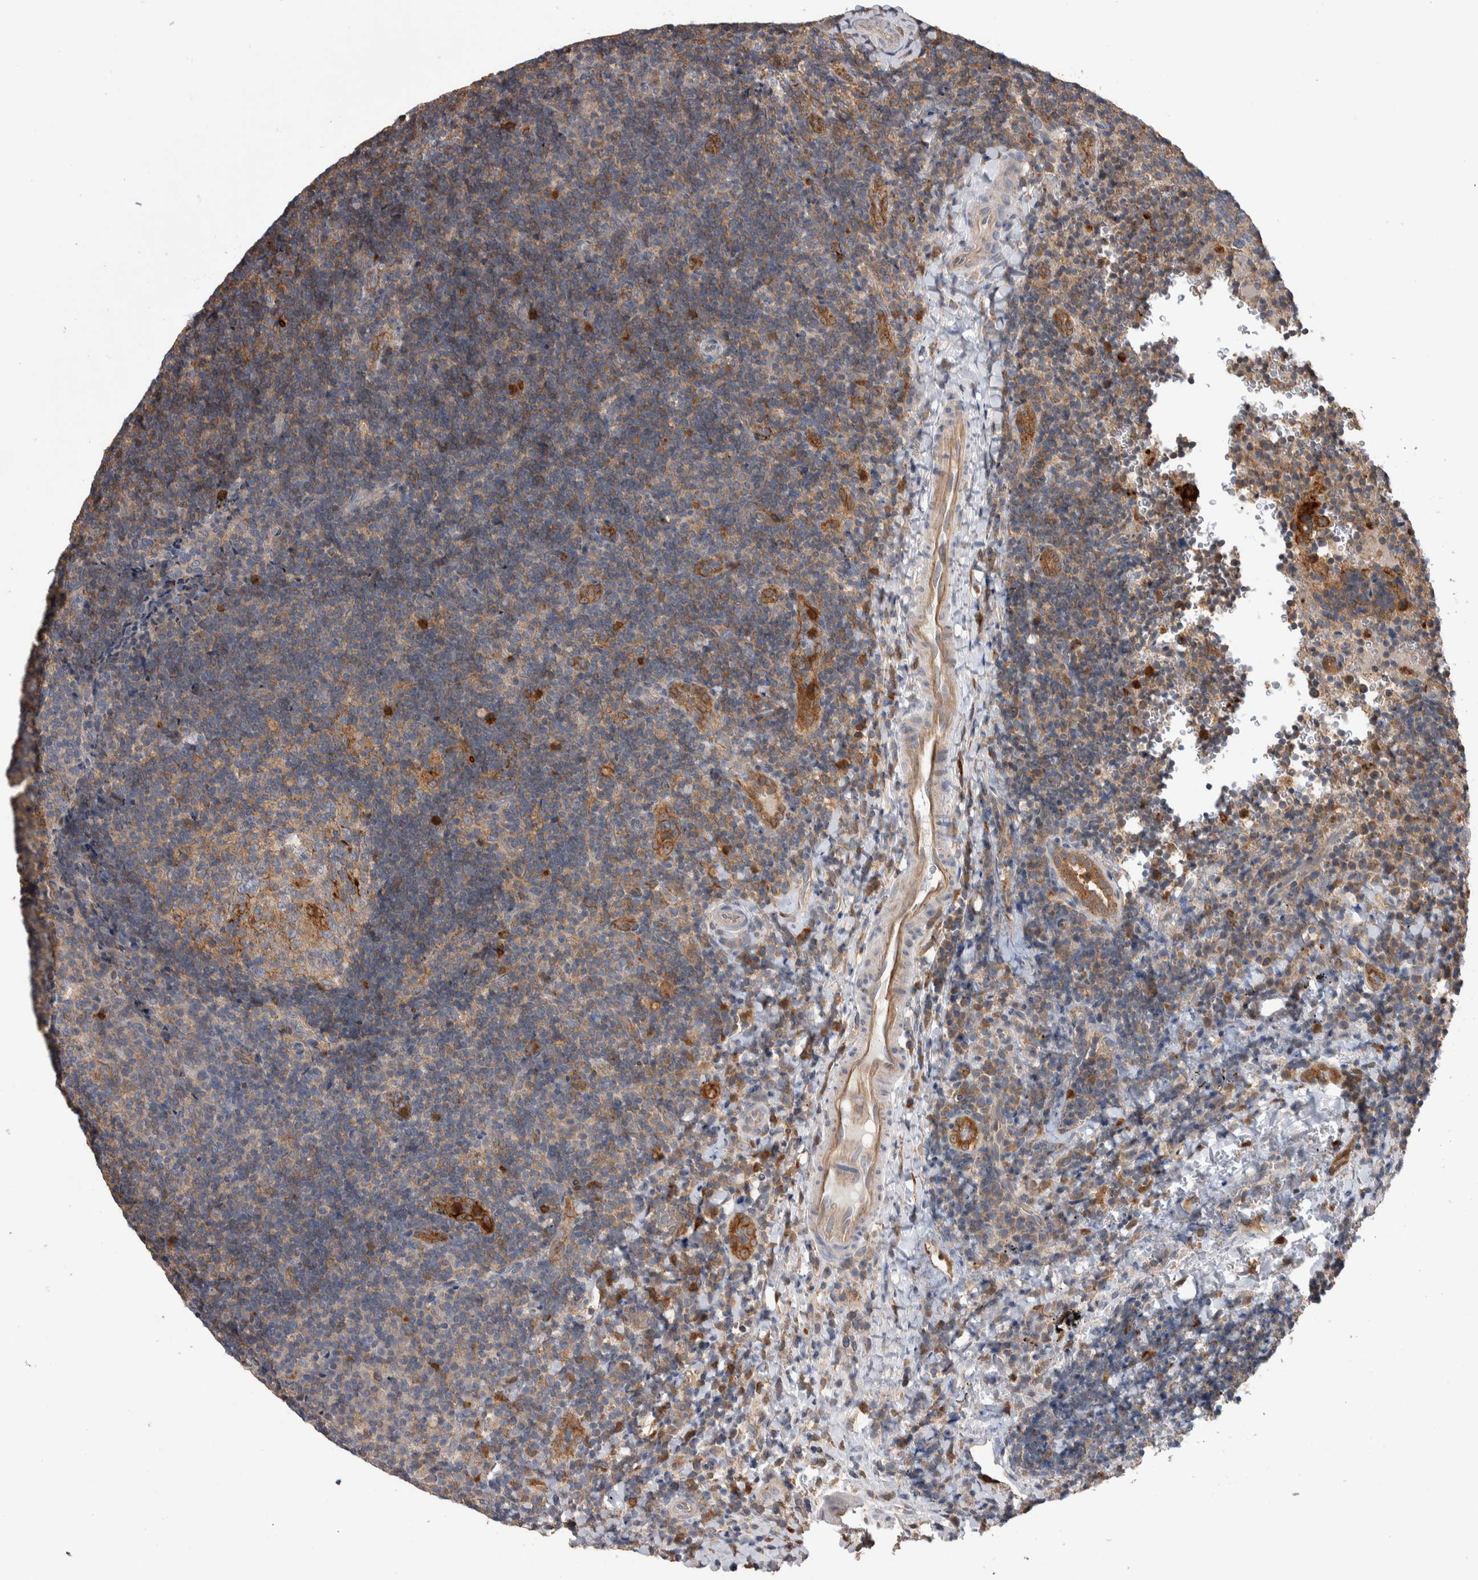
{"staining": {"intensity": "weak", "quantity": "25%-75%", "location": "cytoplasmic/membranous"}, "tissue": "lymphoma", "cell_type": "Tumor cells", "image_type": "cancer", "snomed": [{"axis": "morphology", "description": "Malignant lymphoma, non-Hodgkin's type, High grade"}, {"axis": "topography", "description": "Tonsil"}], "caption": "Lymphoma stained for a protein (brown) shows weak cytoplasmic/membranous positive expression in approximately 25%-75% of tumor cells.", "gene": "SDCBP", "patient": {"sex": "female", "age": 36}}